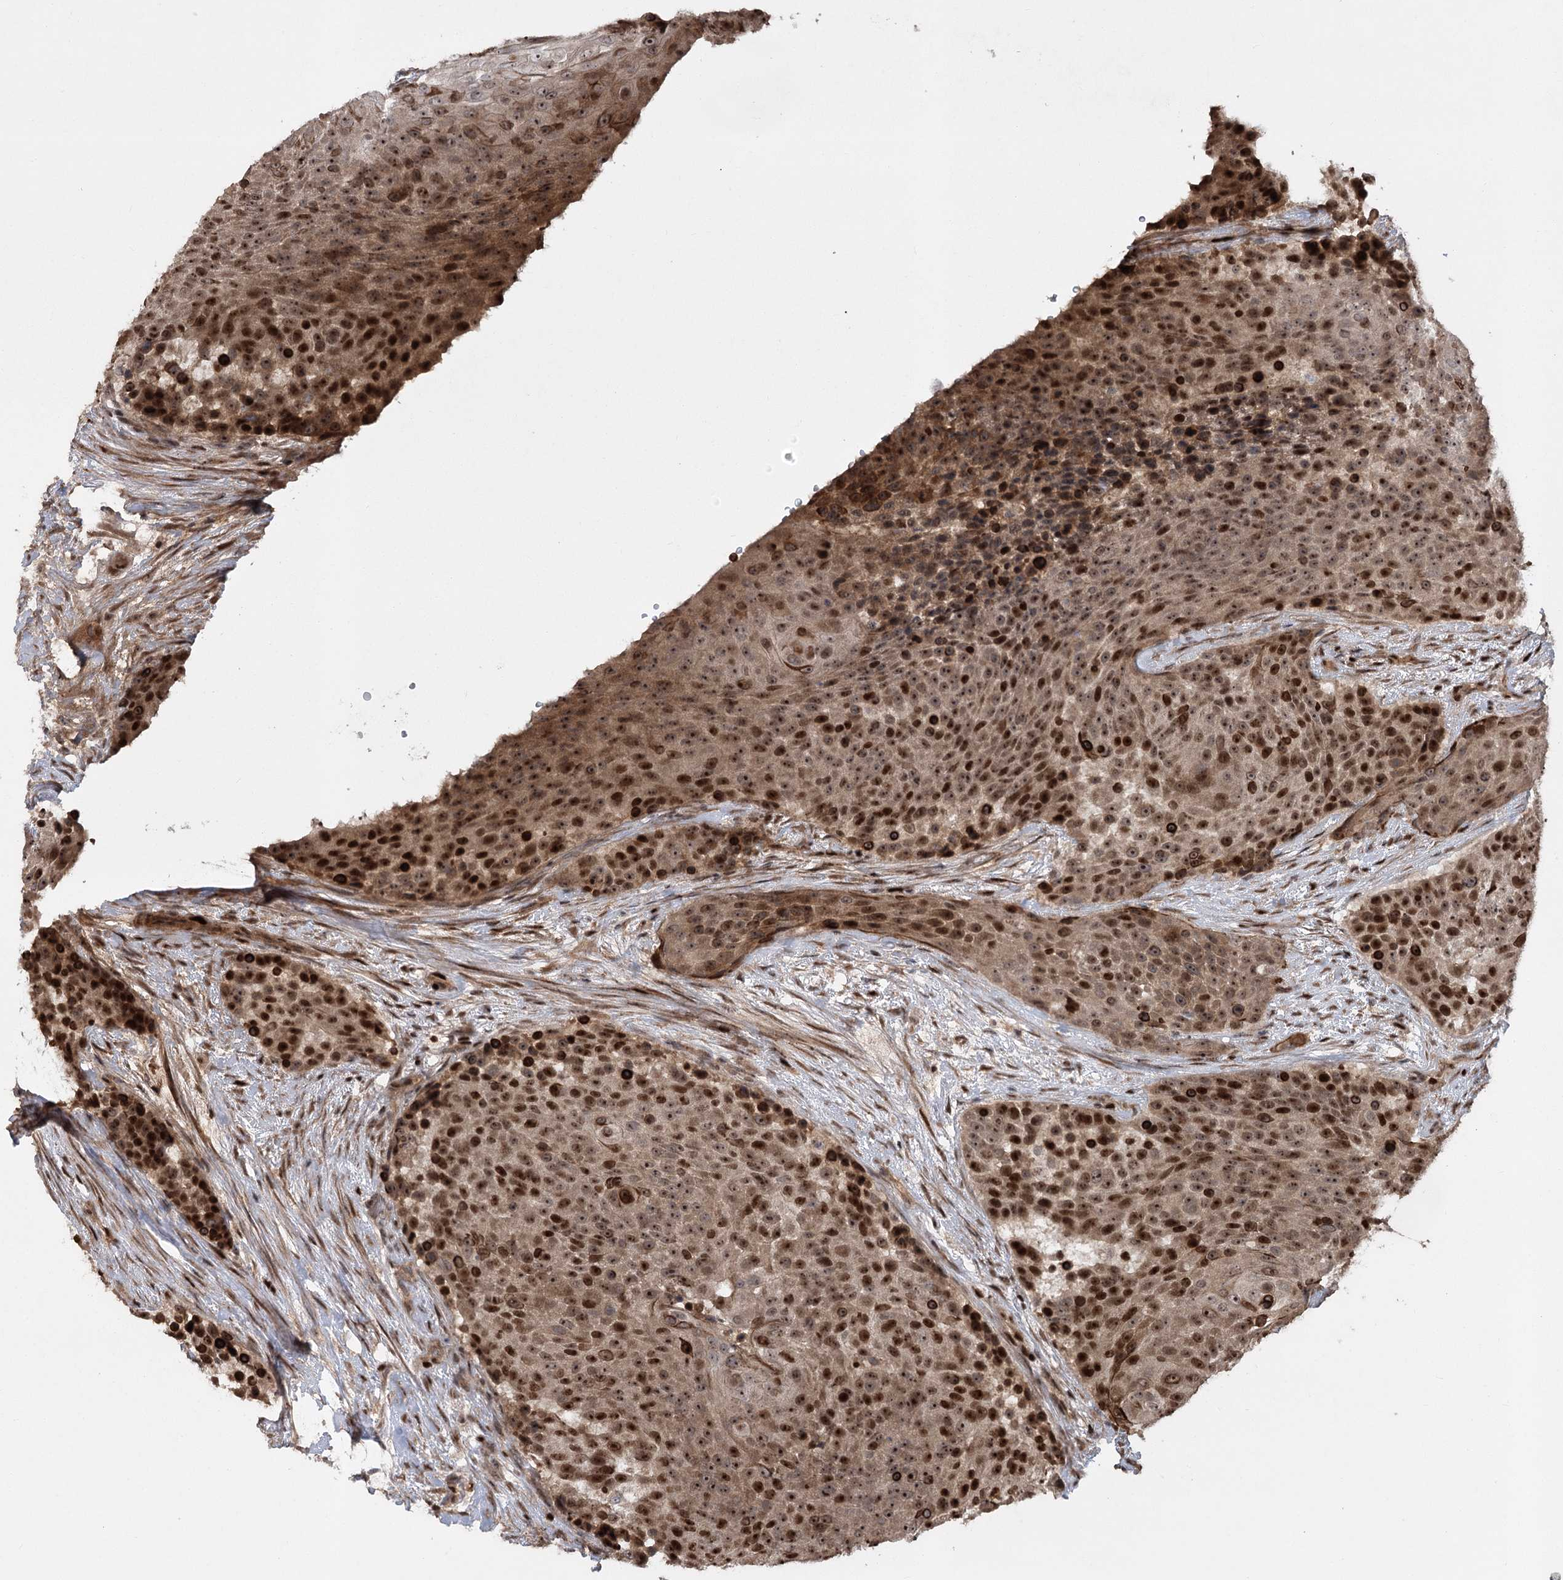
{"staining": {"intensity": "strong", "quantity": "25%-75%", "location": "cytoplasmic/membranous,nuclear"}, "tissue": "urothelial cancer", "cell_type": "Tumor cells", "image_type": "cancer", "snomed": [{"axis": "morphology", "description": "Urothelial carcinoma, High grade"}, {"axis": "topography", "description": "Urinary bladder"}], "caption": "The image displays a brown stain indicating the presence of a protein in the cytoplasmic/membranous and nuclear of tumor cells in urothelial cancer.", "gene": "PIK3C2A", "patient": {"sex": "female", "age": 63}}